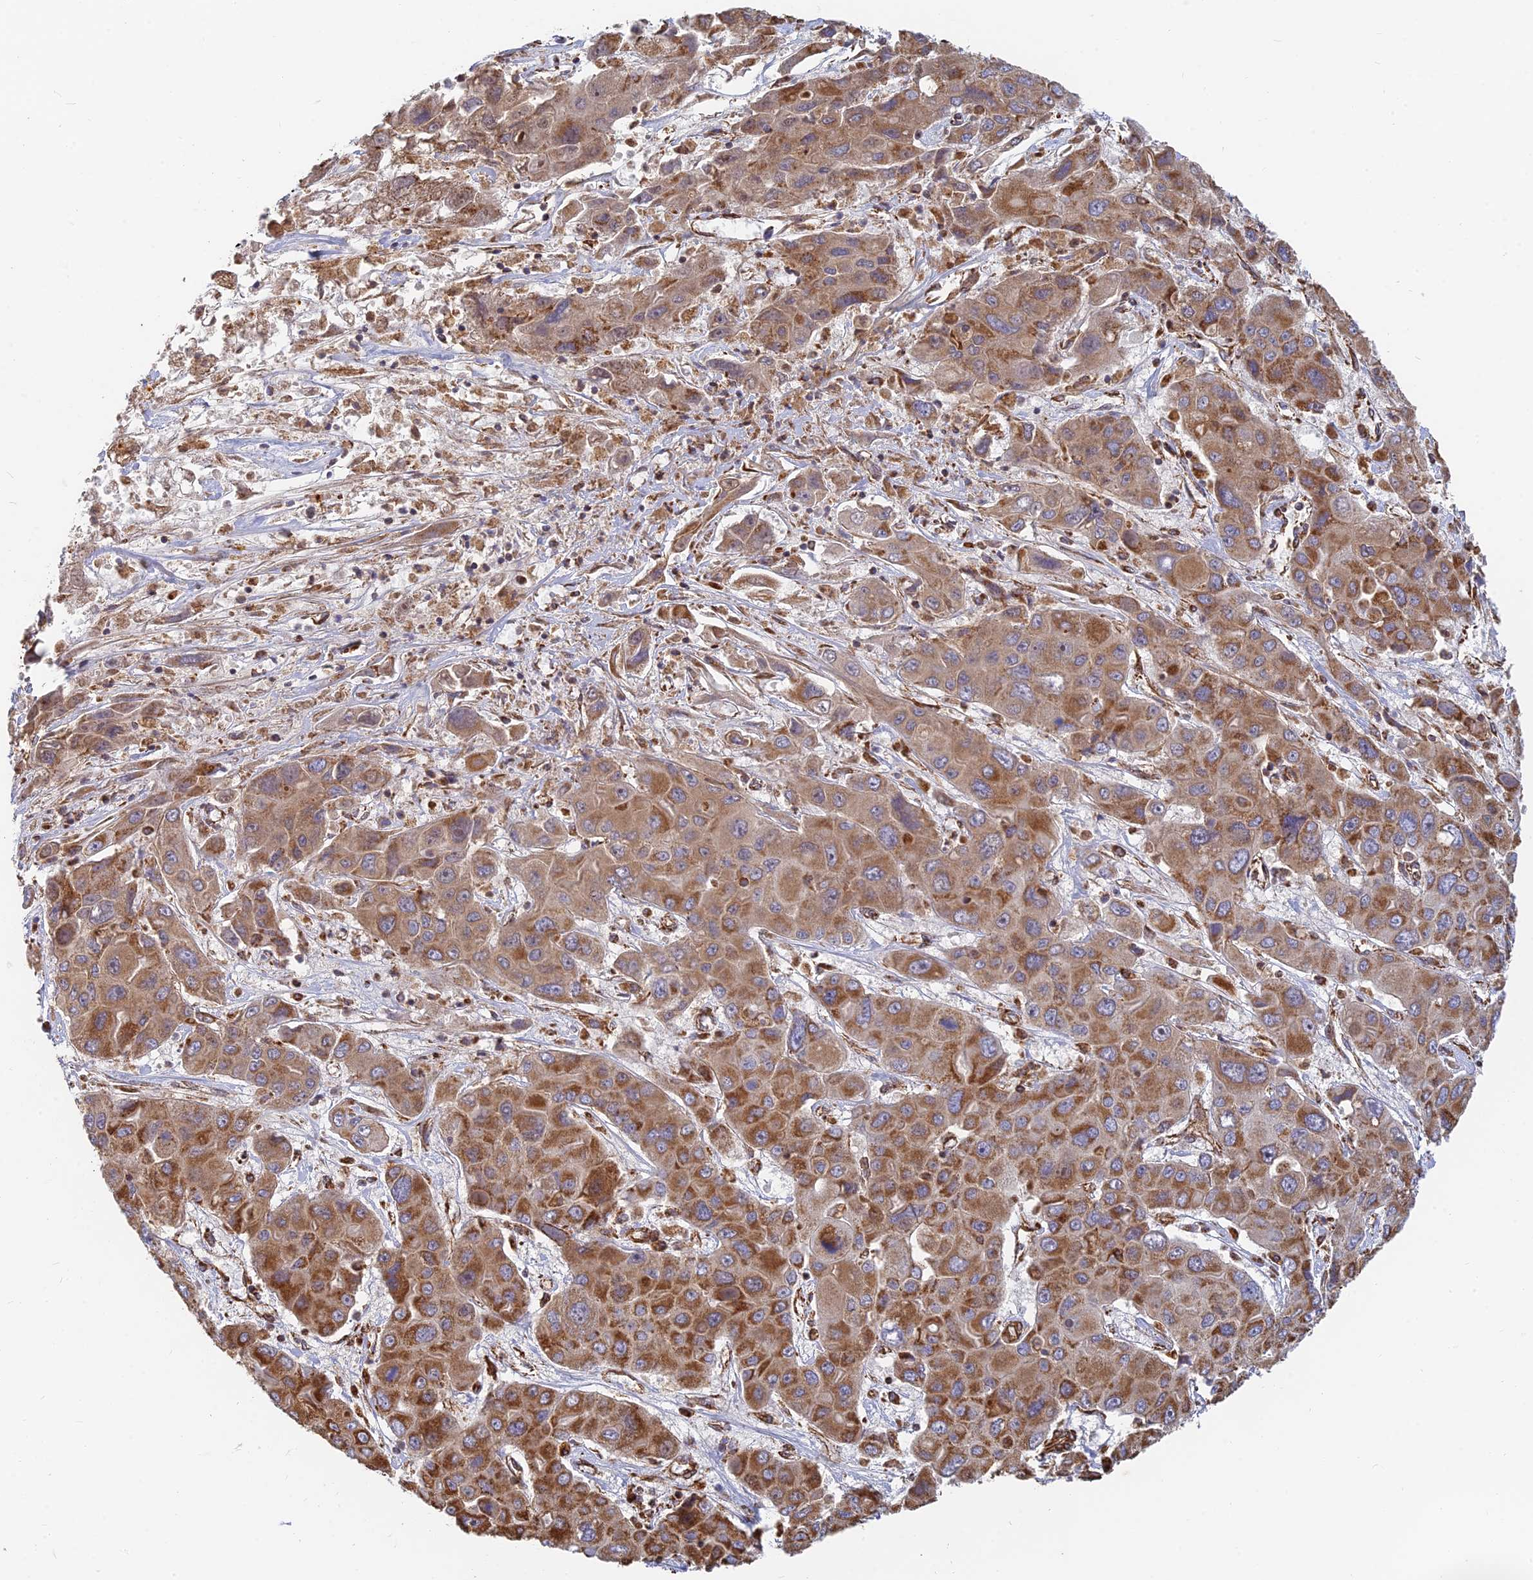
{"staining": {"intensity": "strong", "quantity": ">75%", "location": "cytoplasmic/membranous"}, "tissue": "liver cancer", "cell_type": "Tumor cells", "image_type": "cancer", "snomed": [{"axis": "morphology", "description": "Cholangiocarcinoma"}, {"axis": "topography", "description": "Liver"}], "caption": "Immunohistochemistry (IHC) histopathology image of neoplastic tissue: liver cancer (cholangiocarcinoma) stained using immunohistochemistry (IHC) displays high levels of strong protein expression localized specifically in the cytoplasmic/membranous of tumor cells, appearing as a cytoplasmic/membranous brown color.", "gene": "DSTYK", "patient": {"sex": "male", "age": 67}}